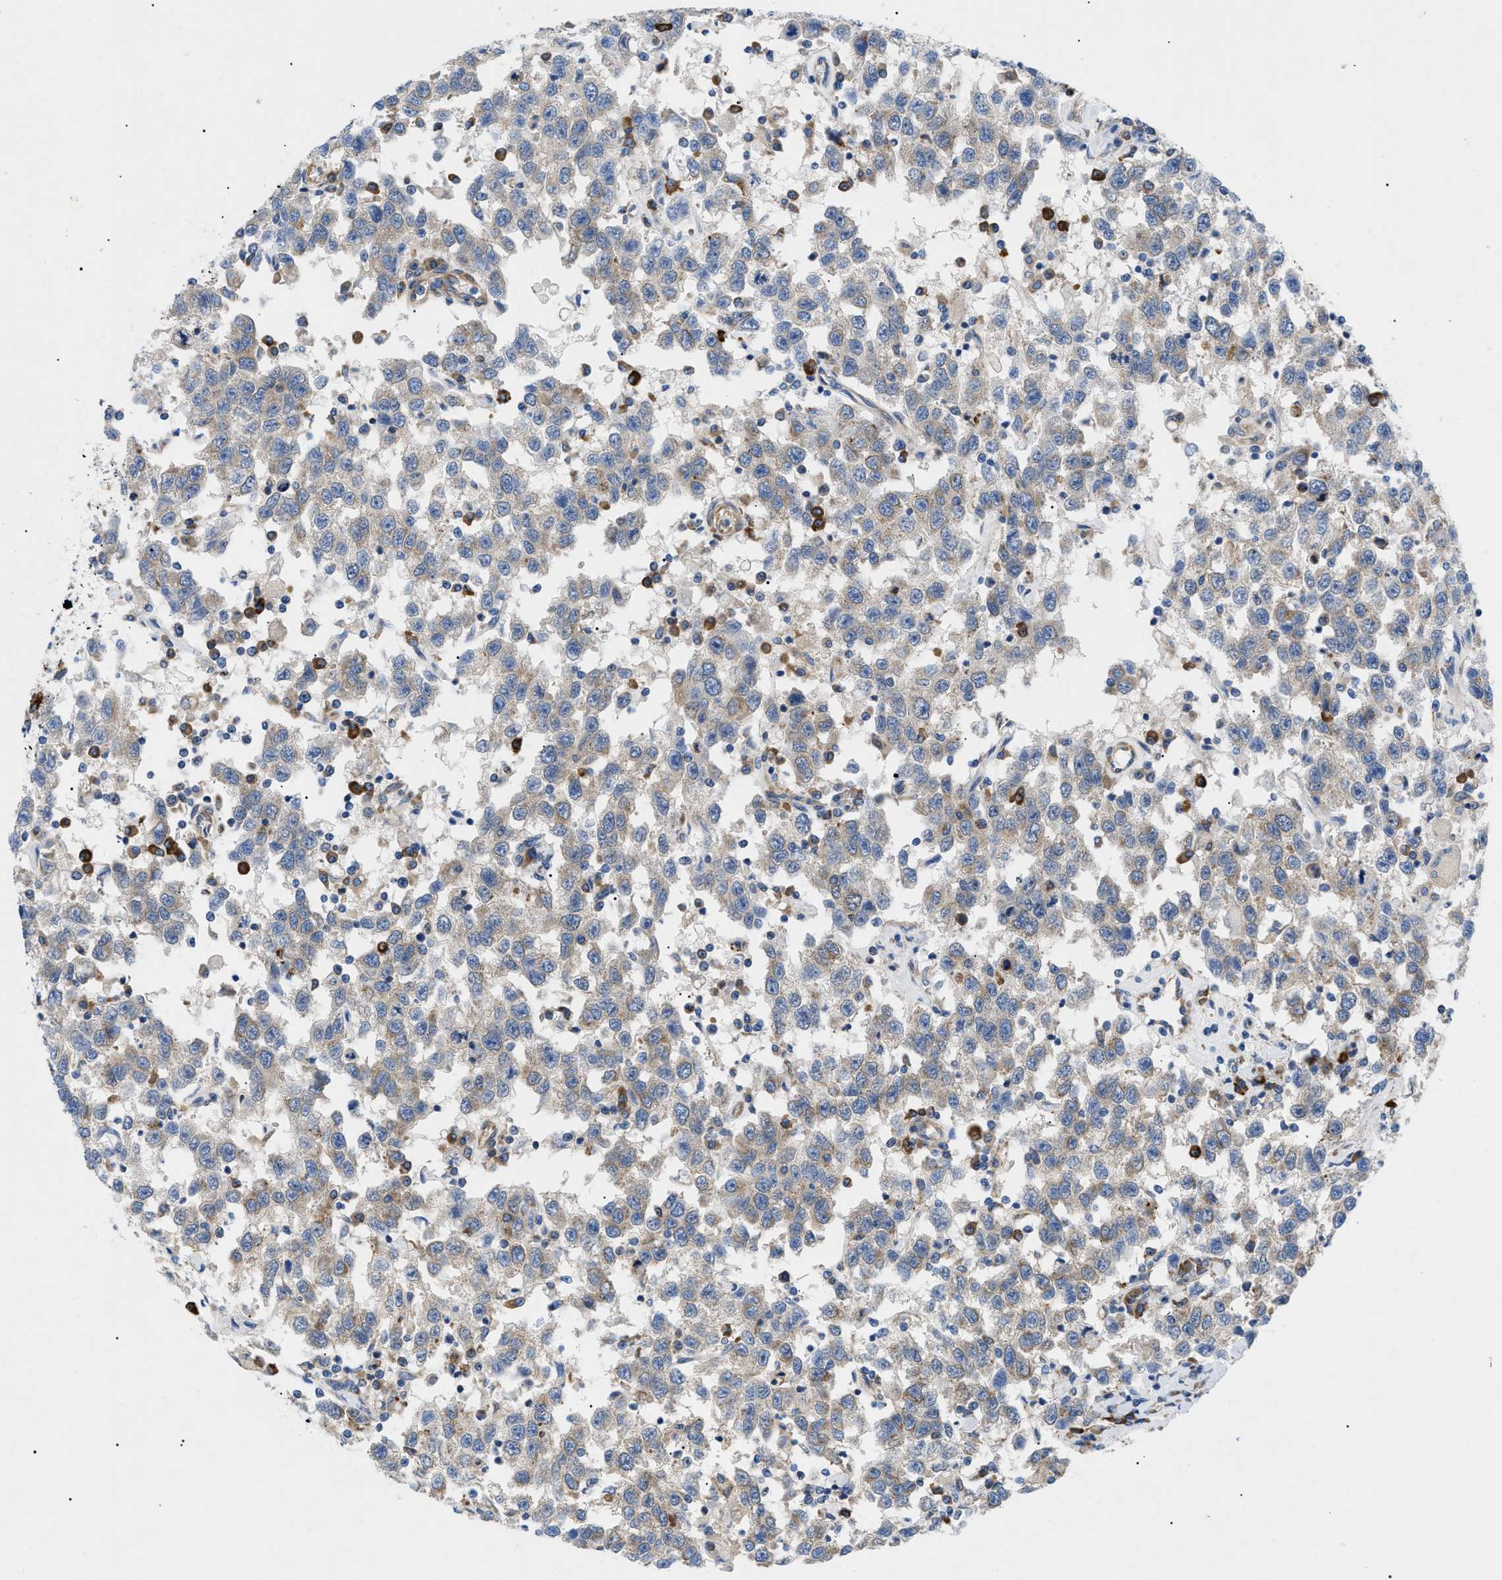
{"staining": {"intensity": "weak", "quantity": "25%-75%", "location": "cytoplasmic/membranous"}, "tissue": "testis cancer", "cell_type": "Tumor cells", "image_type": "cancer", "snomed": [{"axis": "morphology", "description": "Seminoma, NOS"}, {"axis": "topography", "description": "Testis"}], "caption": "IHC micrograph of neoplastic tissue: human seminoma (testis) stained using immunohistochemistry demonstrates low levels of weak protein expression localized specifically in the cytoplasmic/membranous of tumor cells, appearing as a cytoplasmic/membranous brown color.", "gene": "HSPB8", "patient": {"sex": "male", "age": 41}}